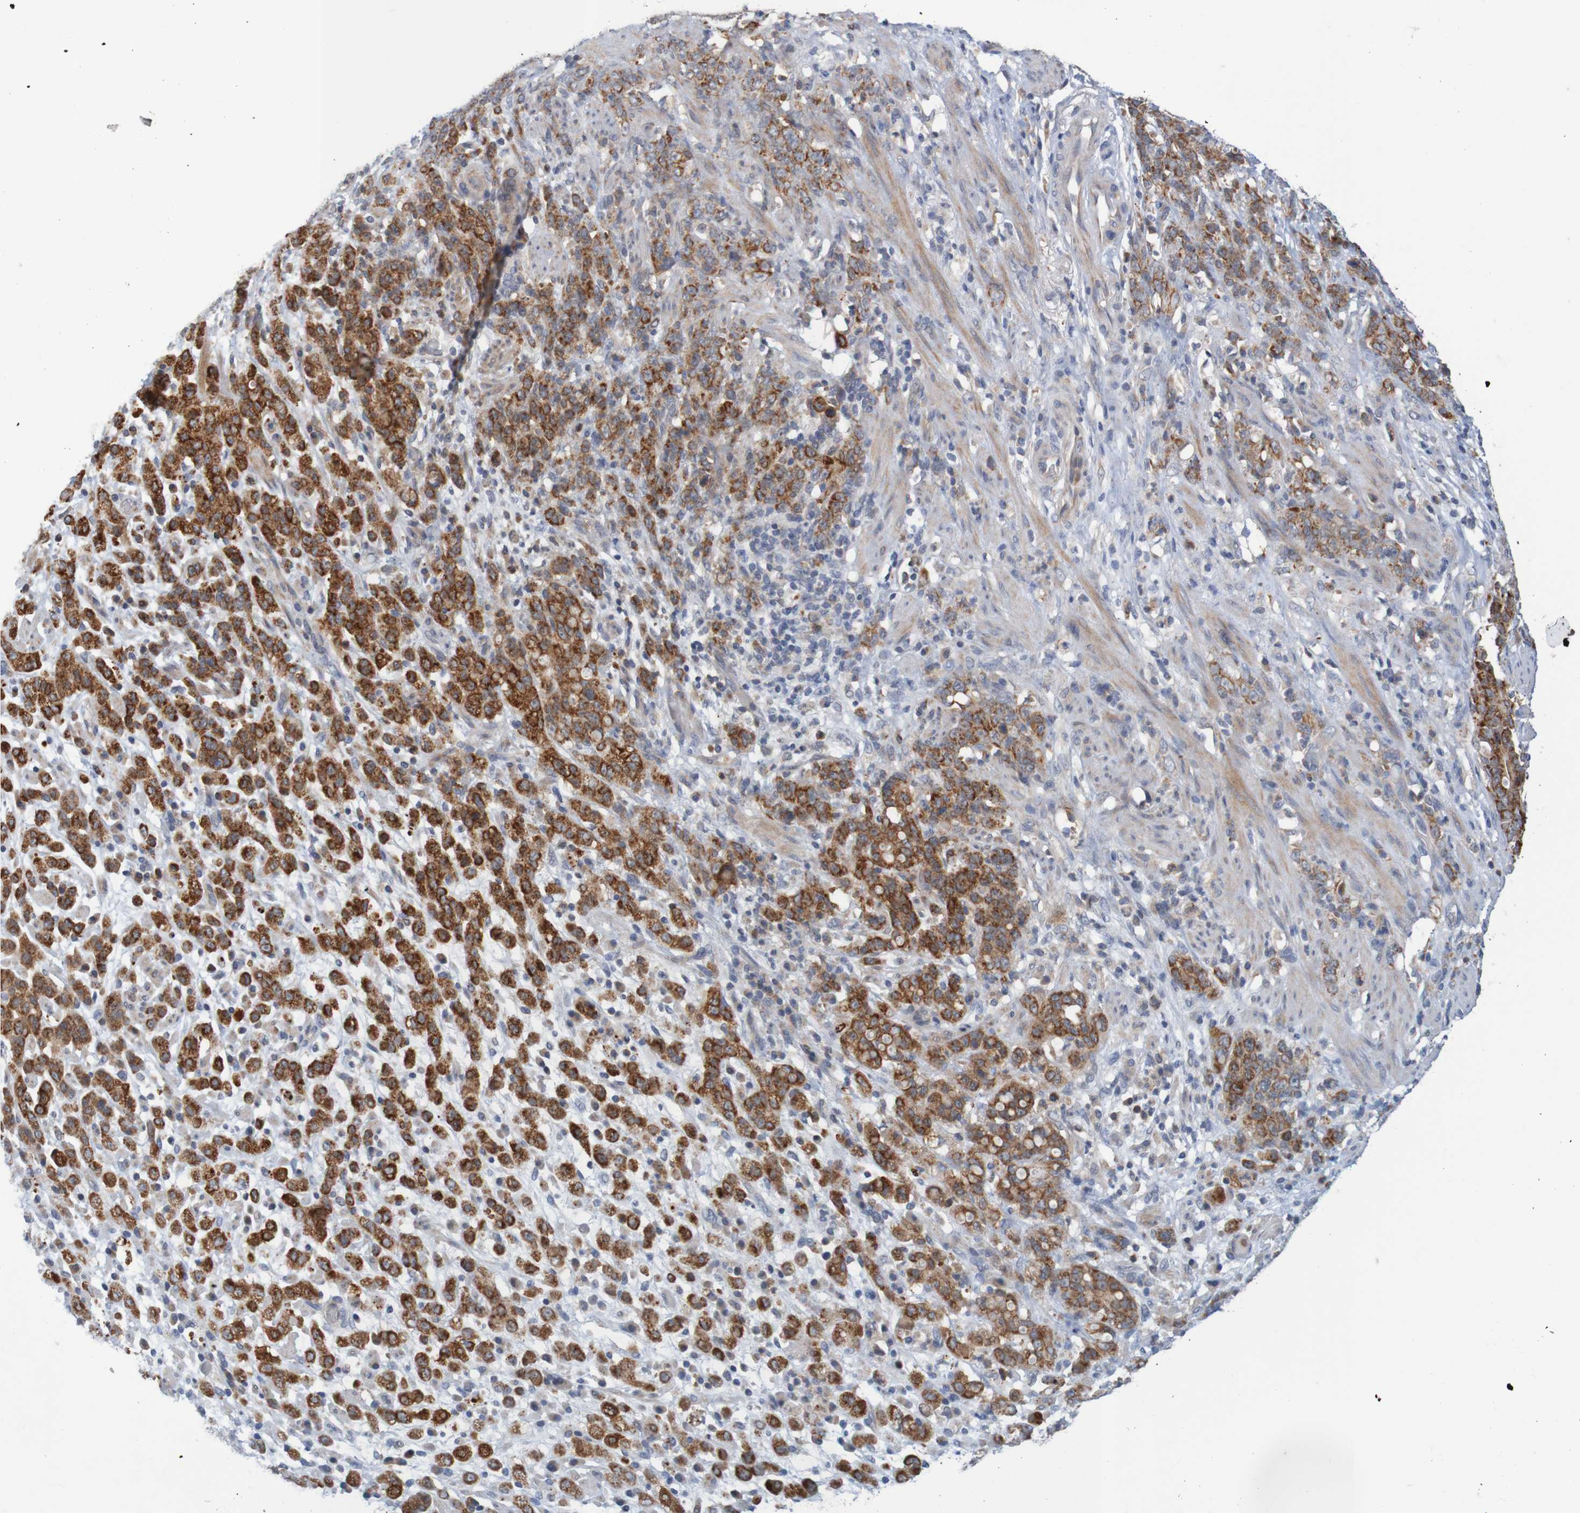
{"staining": {"intensity": "strong", "quantity": ">75%", "location": "cytoplasmic/membranous"}, "tissue": "stomach cancer", "cell_type": "Tumor cells", "image_type": "cancer", "snomed": [{"axis": "morphology", "description": "Adenocarcinoma, NOS"}, {"axis": "topography", "description": "Stomach, lower"}], "caption": "Immunohistochemistry staining of stomach cancer, which displays high levels of strong cytoplasmic/membranous expression in approximately >75% of tumor cells indicating strong cytoplasmic/membranous protein positivity. The staining was performed using DAB (brown) for protein detection and nuclei were counterstained in hematoxylin (blue).", "gene": "NAV2", "patient": {"sex": "male", "age": 88}}